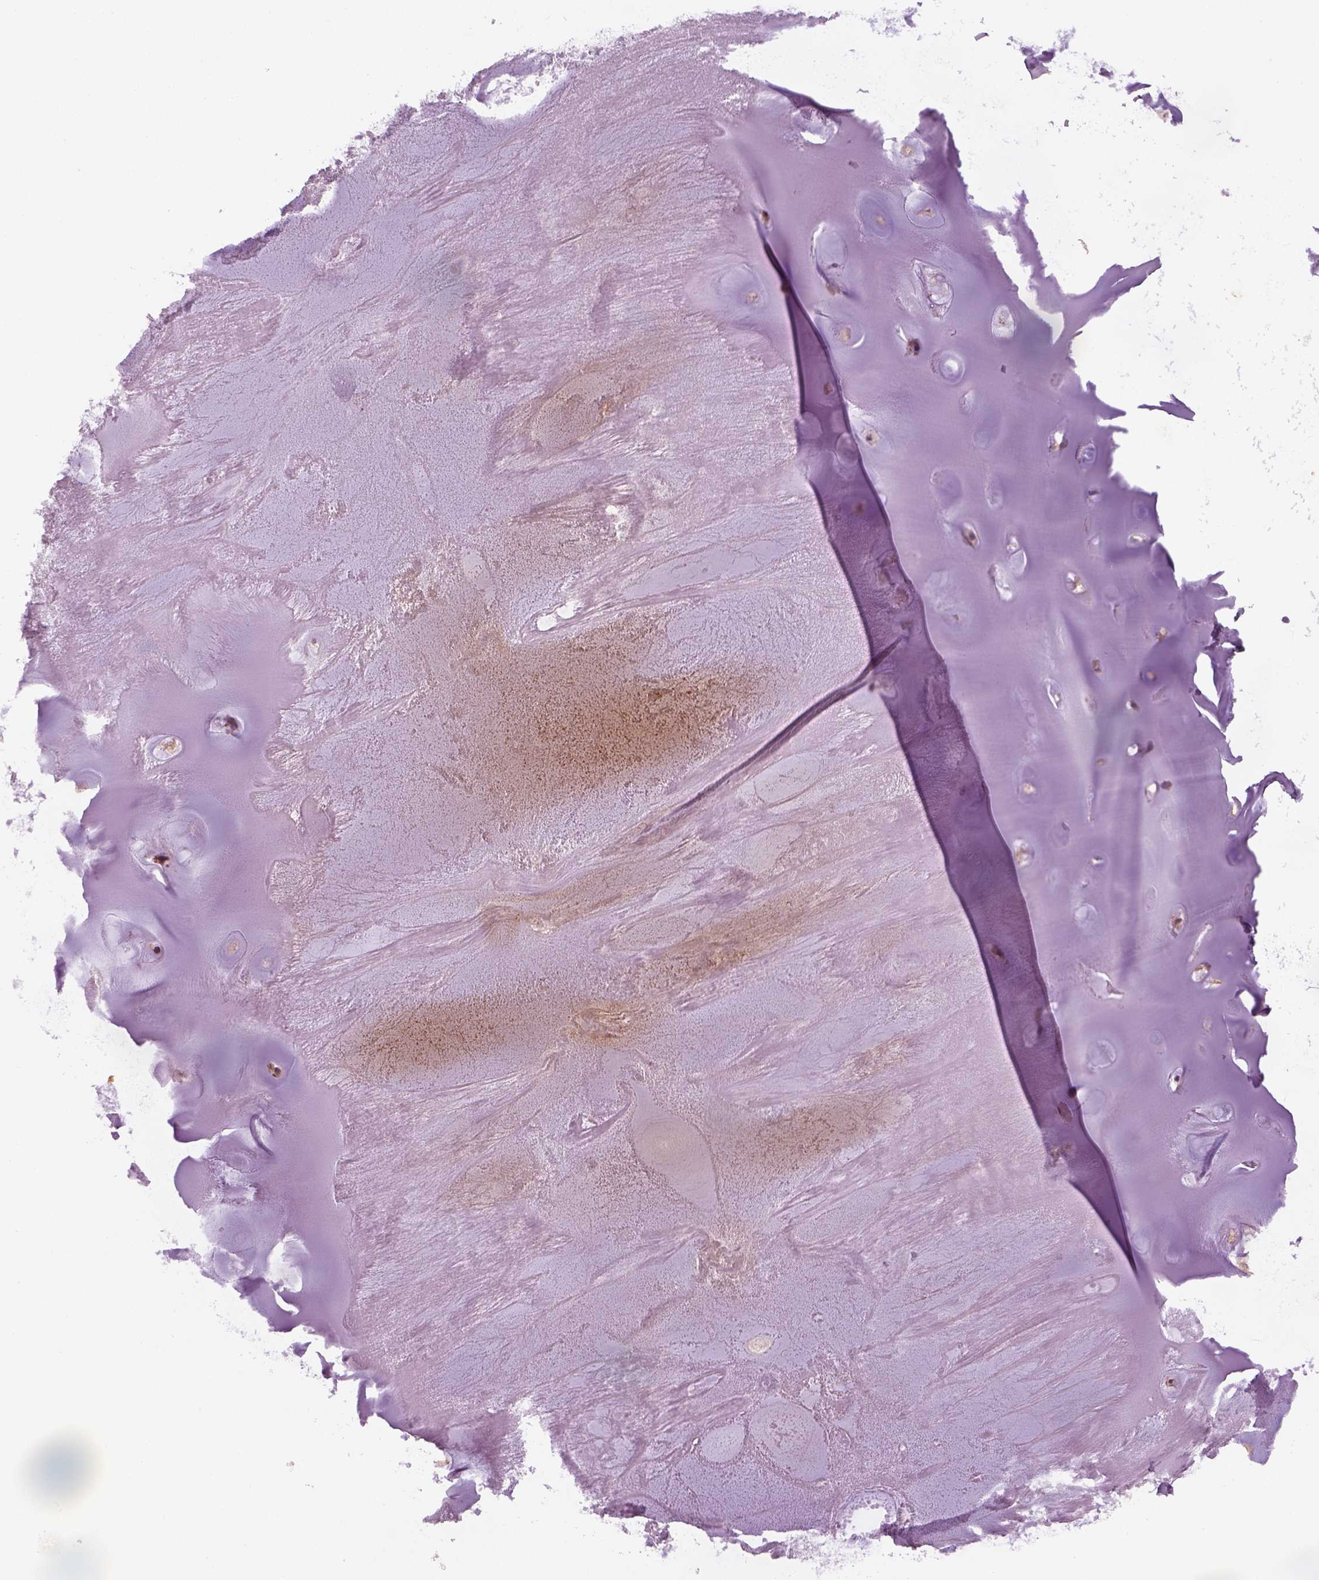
{"staining": {"intensity": "negative", "quantity": "none", "location": "none"}, "tissue": "adipose tissue", "cell_type": "Adipocytes", "image_type": "normal", "snomed": [{"axis": "morphology", "description": "Normal tissue, NOS"}, {"axis": "morphology", "description": "Squamous cell carcinoma, NOS"}, {"axis": "topography", "description": "Cartilage tissue"}, {"axis": "topography", "description": "Lung"}], "caption": "Immunohistochemistry (IHC) image of normal adipose tissue stained for a protein (brown), which shows no positivity in adipocytes.", "gene": "GDNF", "patient": {"sex": "male", "age": 66}}